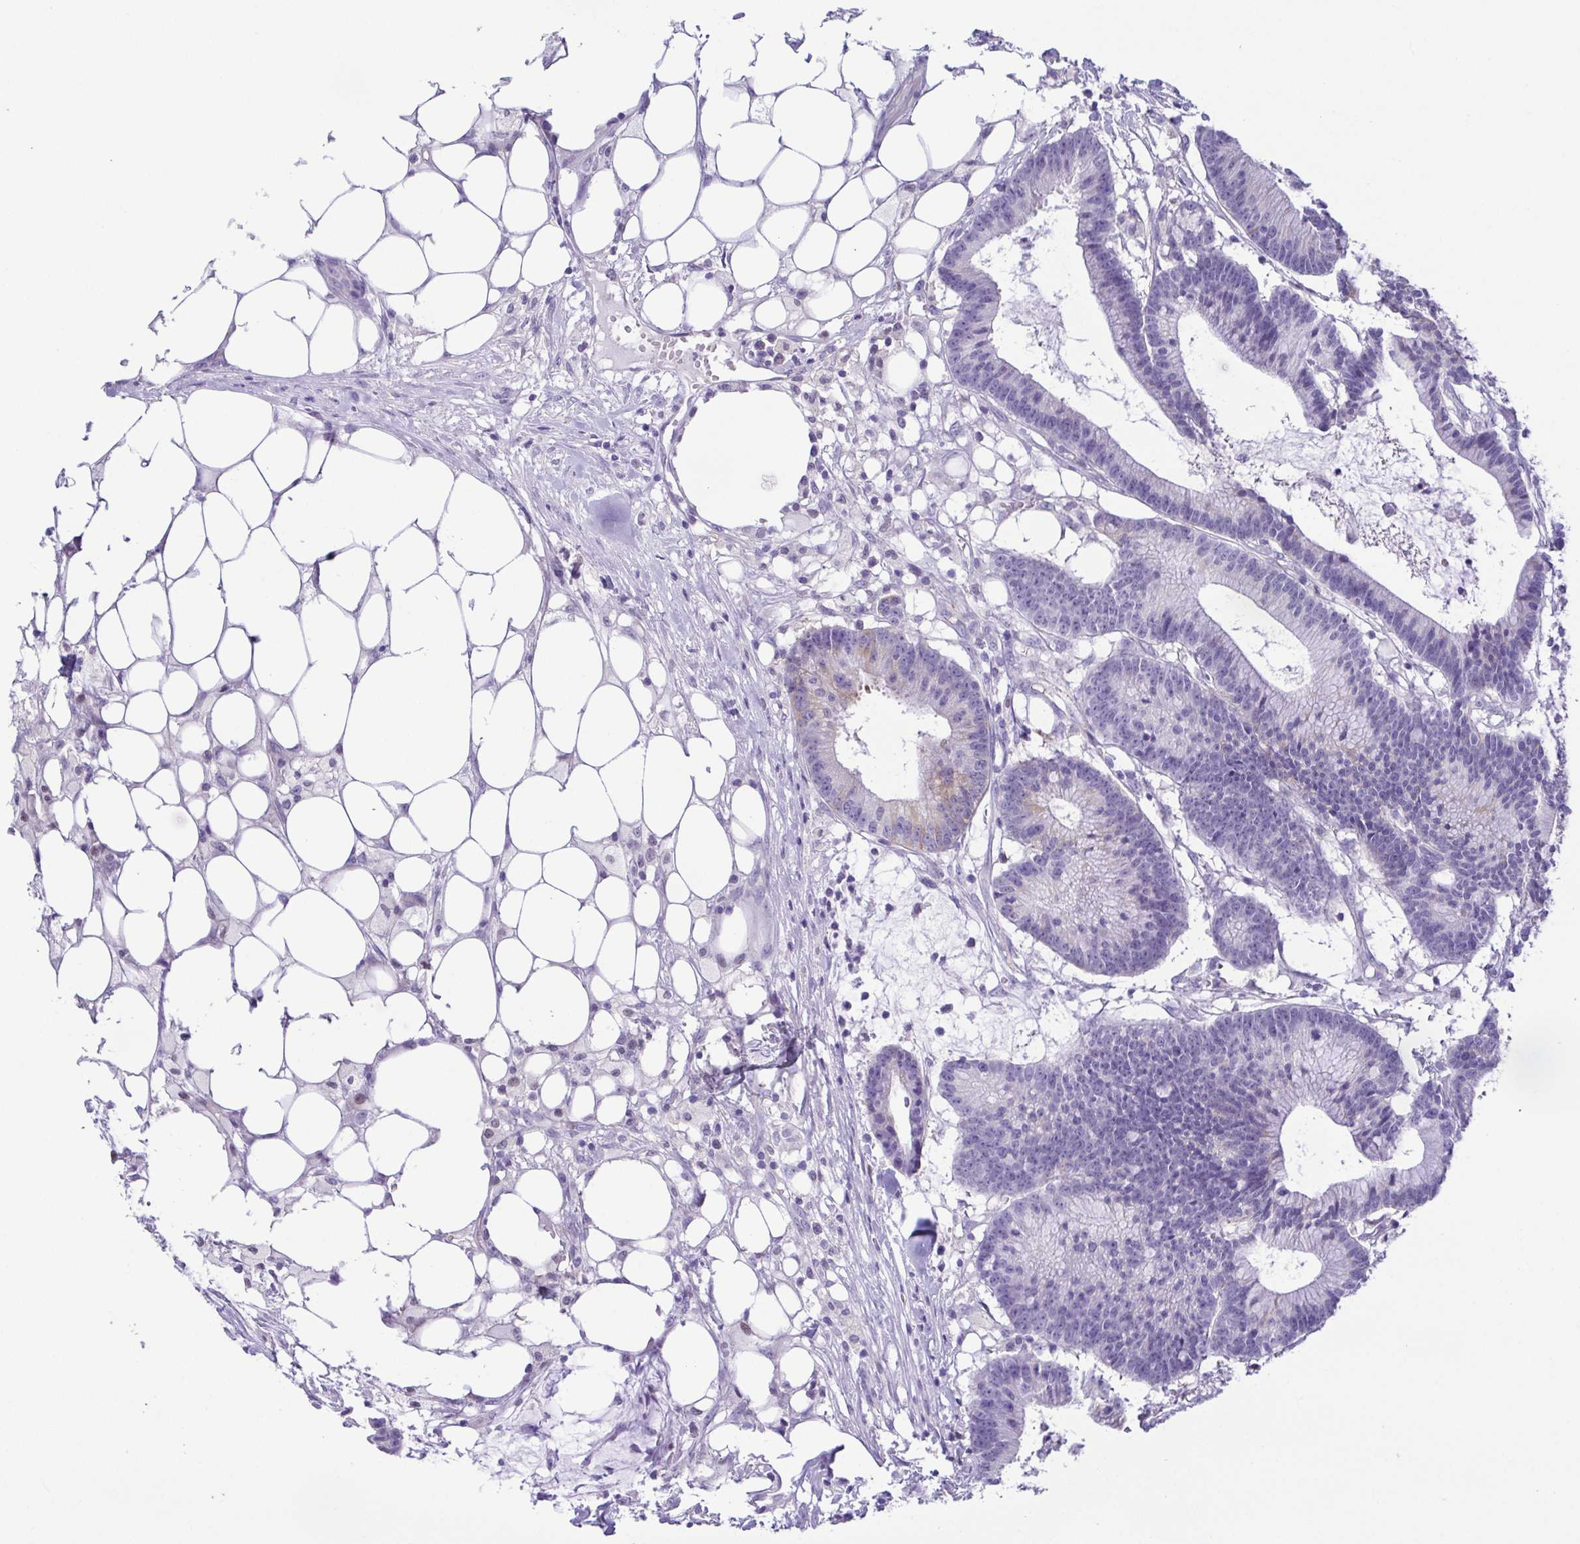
{"staining": {"intensity": "negative", "quantity": "none", "location": "none"}, "tissue": "colorectal cancer", "cell_type": "Tumor cells", "image_type": "cancer", "snomed": [{"axis": "morphology", "description": "Adenocarcinoma, NOS"}, {"axis": "topography", "description": "Colon"}], "caption": "The image exhibits no significant positivity in tumor cells of colorectal cancer.", "gene": "EPB42", "patient": {"sex": "female", "age": 78}}